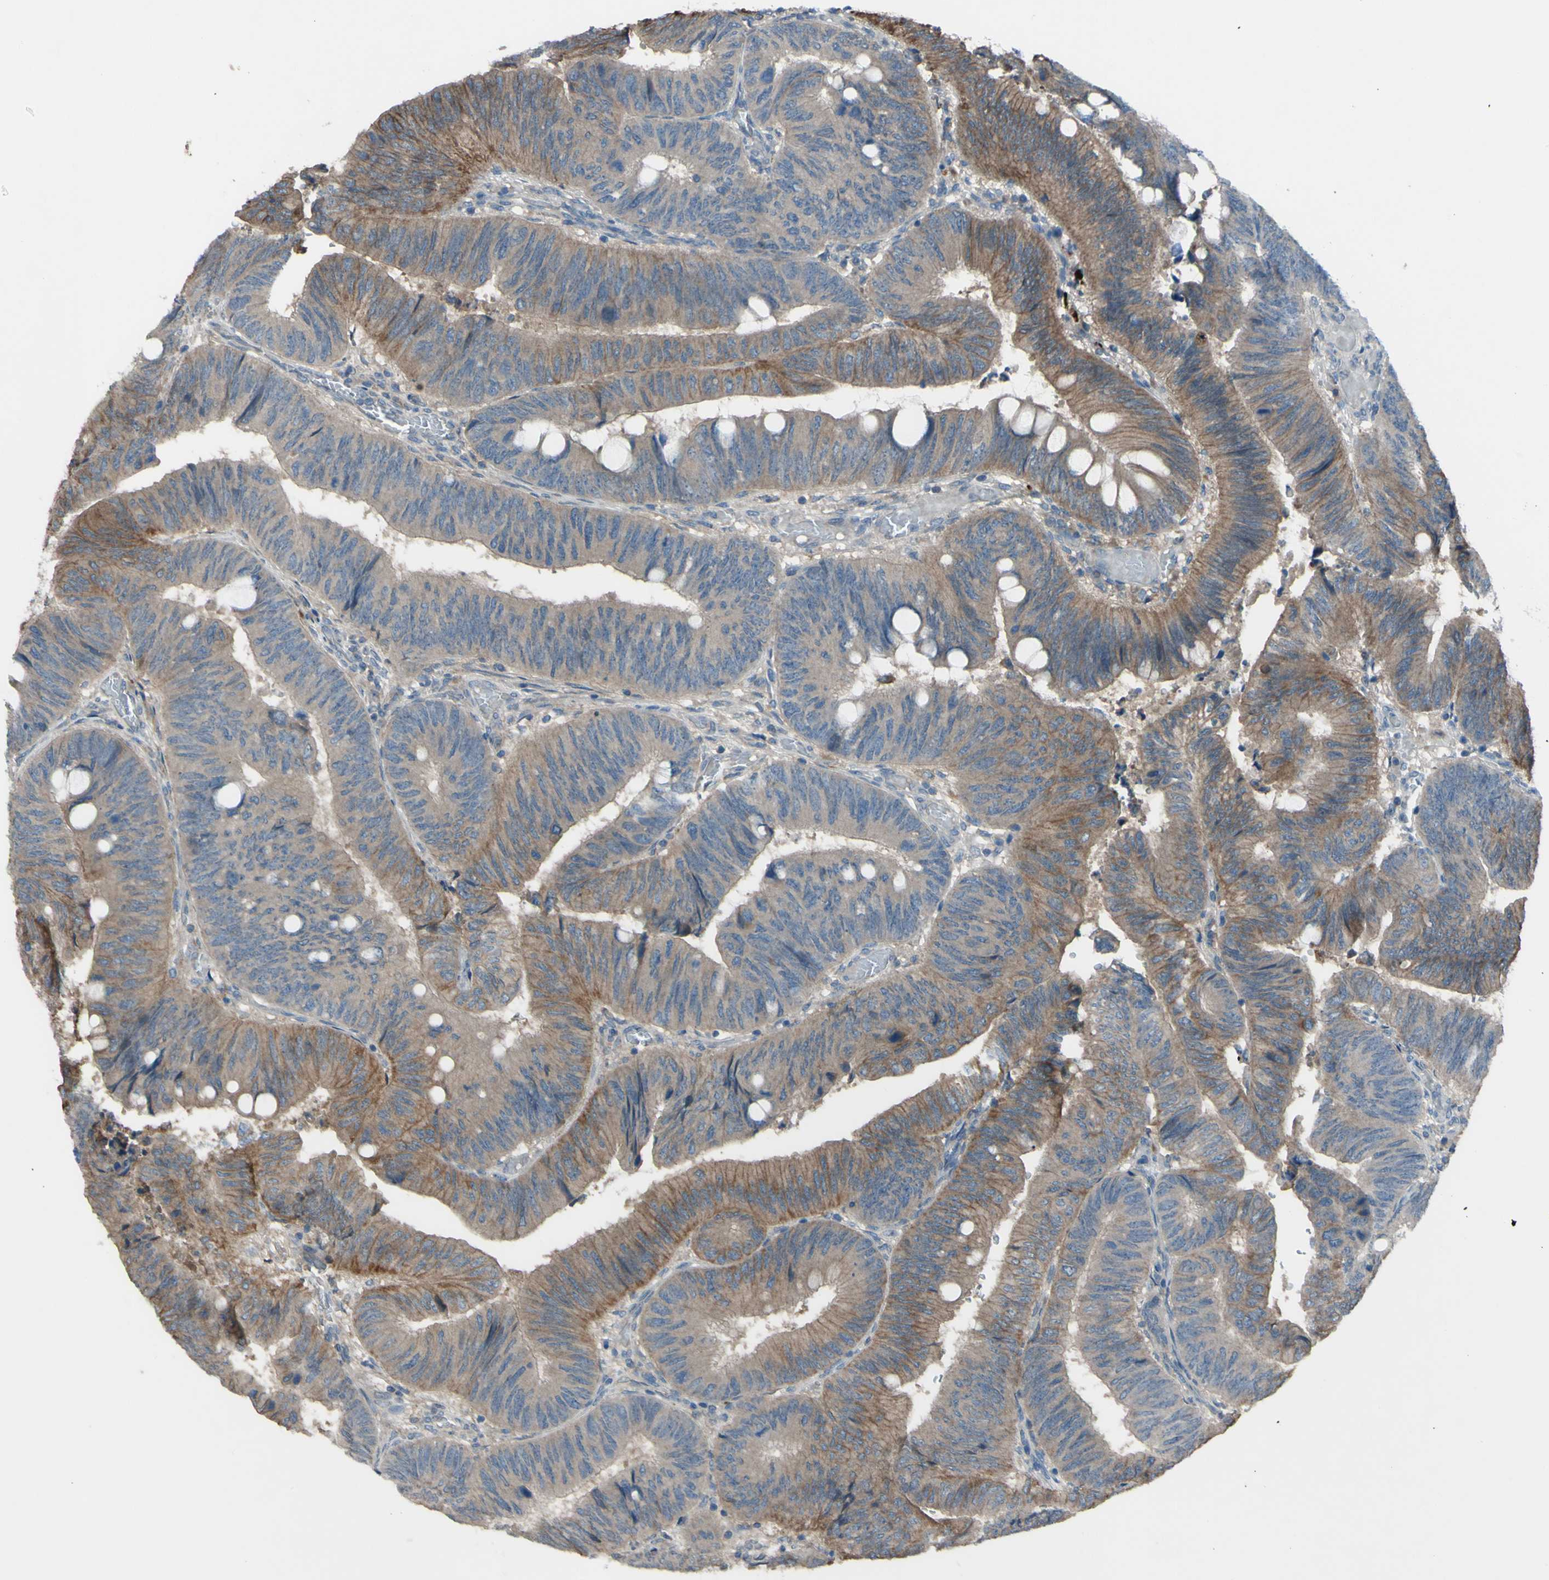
{"staining": {"intensity": "moderate", "quantity": "25%-75%", "location": "cytoplasmic/membranous"}, "tissue": "colorectal cancer", "cell_type": "Tumor cells", "image_type": "cancer", "snomed": [{"axis": "morphology", "description": "Normal tissue, NOS"}, {"axis": "morphology", "description": "Adenocarcinoma, NOS"}, {"axis": "topography", "description": "Rectum"}, {"axis": "topography", "description": "Peripheral nerve tissue"}], "caption": "A brown stain labels moderate cytoplasmic/membranous positivity of a protein in colorectal adenocarcinoma tumor cells.", "gene": "AFP", "patient": {"sex": "male", "age": 92}}